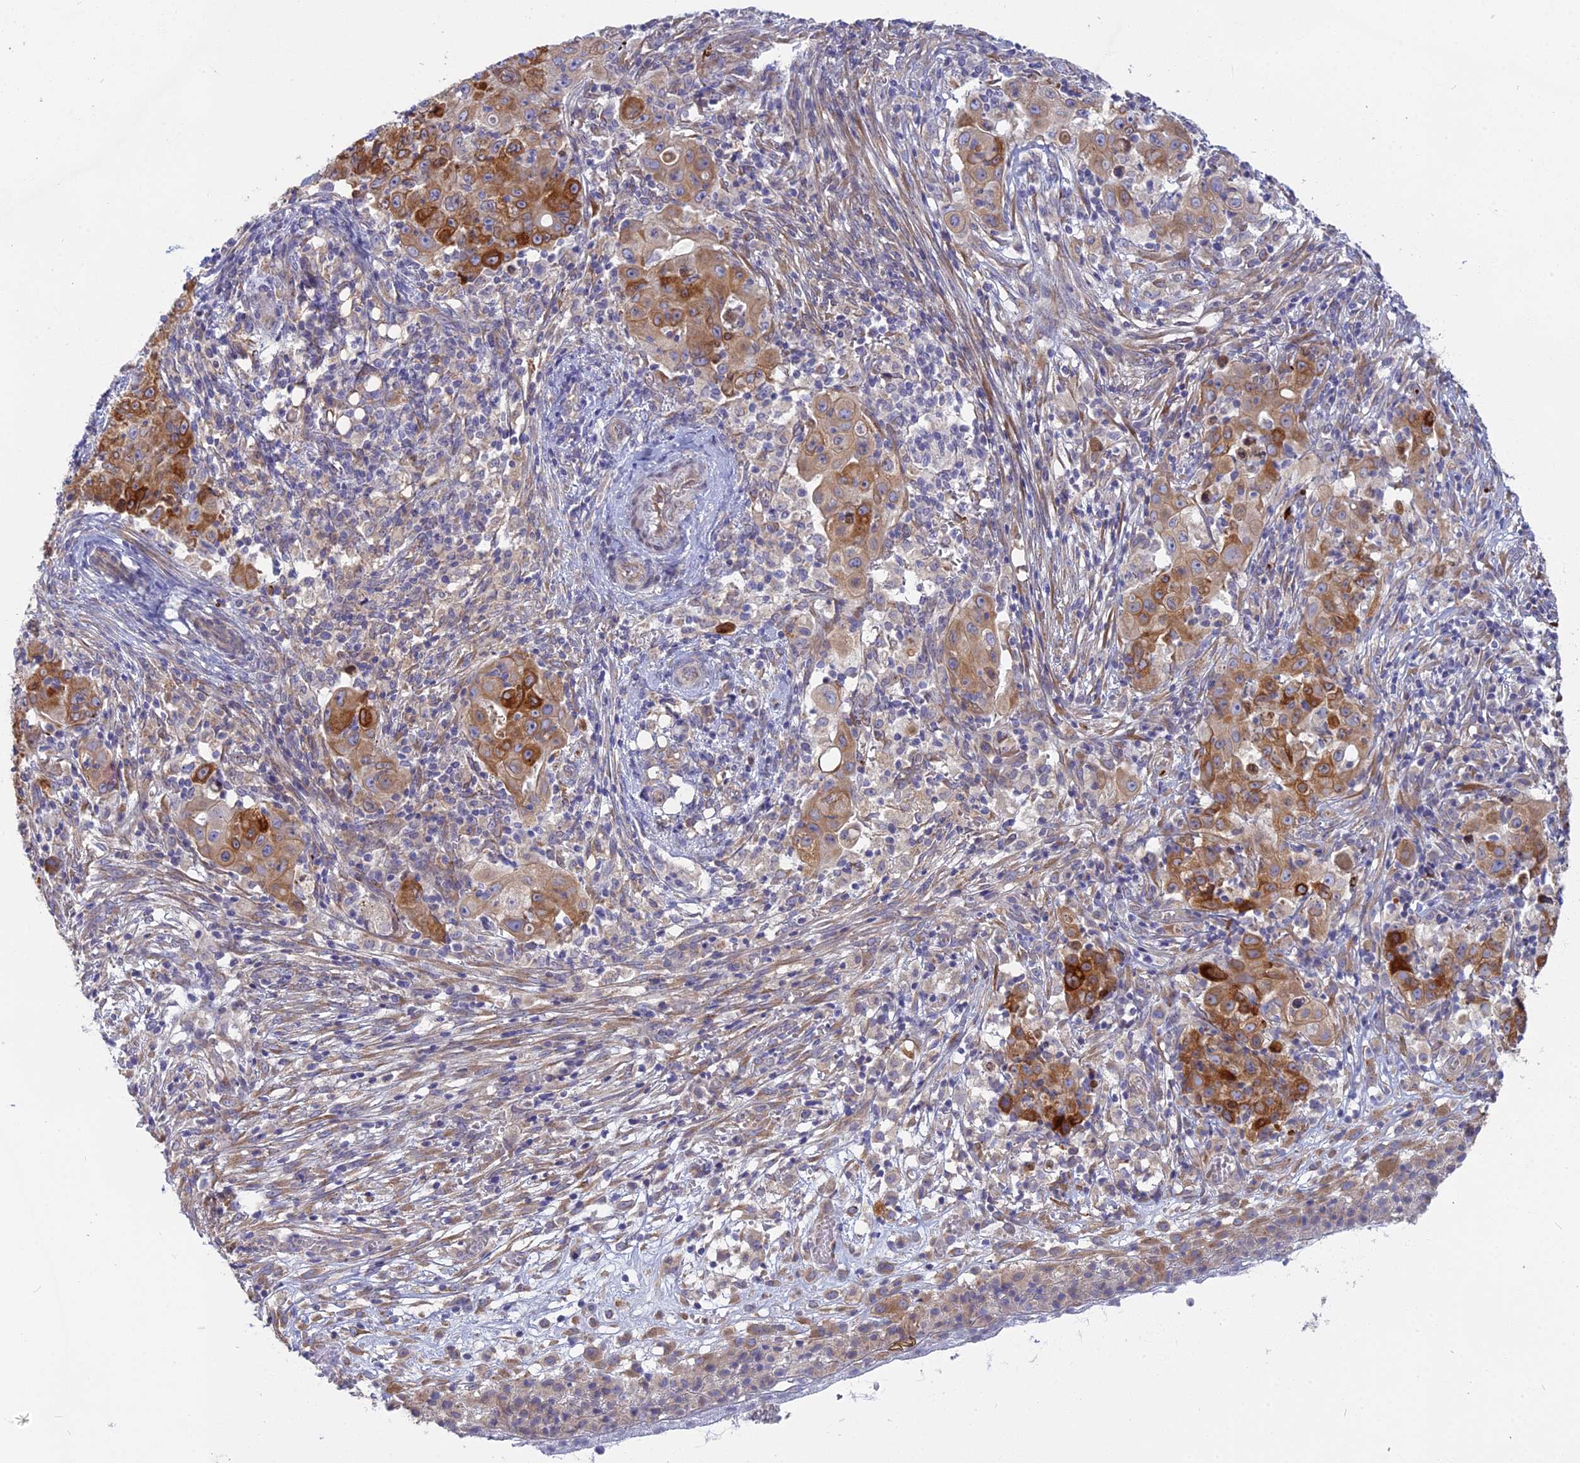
{"staining": {"intensity": "strong", "quantity": "25%-75%", "location": "cytoplasmic/membranous"}, "tissue": "ovarian cancer", "cell_type": "Tumor cells", "image_type": "cancer", "snomed": [{"axis": "morphology", "description": "Carcinoma, endometroid"}, {"axis": "topography", "description": "Ovary"}], "caption": "About 25%-75% of tumor cells in endometroid carcinoma (ovarian) show strong cytoplasmic/membranous protein staining as visualized by brown immunohistochemical staining.", "gene": "TLCD1", "patient": {"sex": "female", "age": 42}}